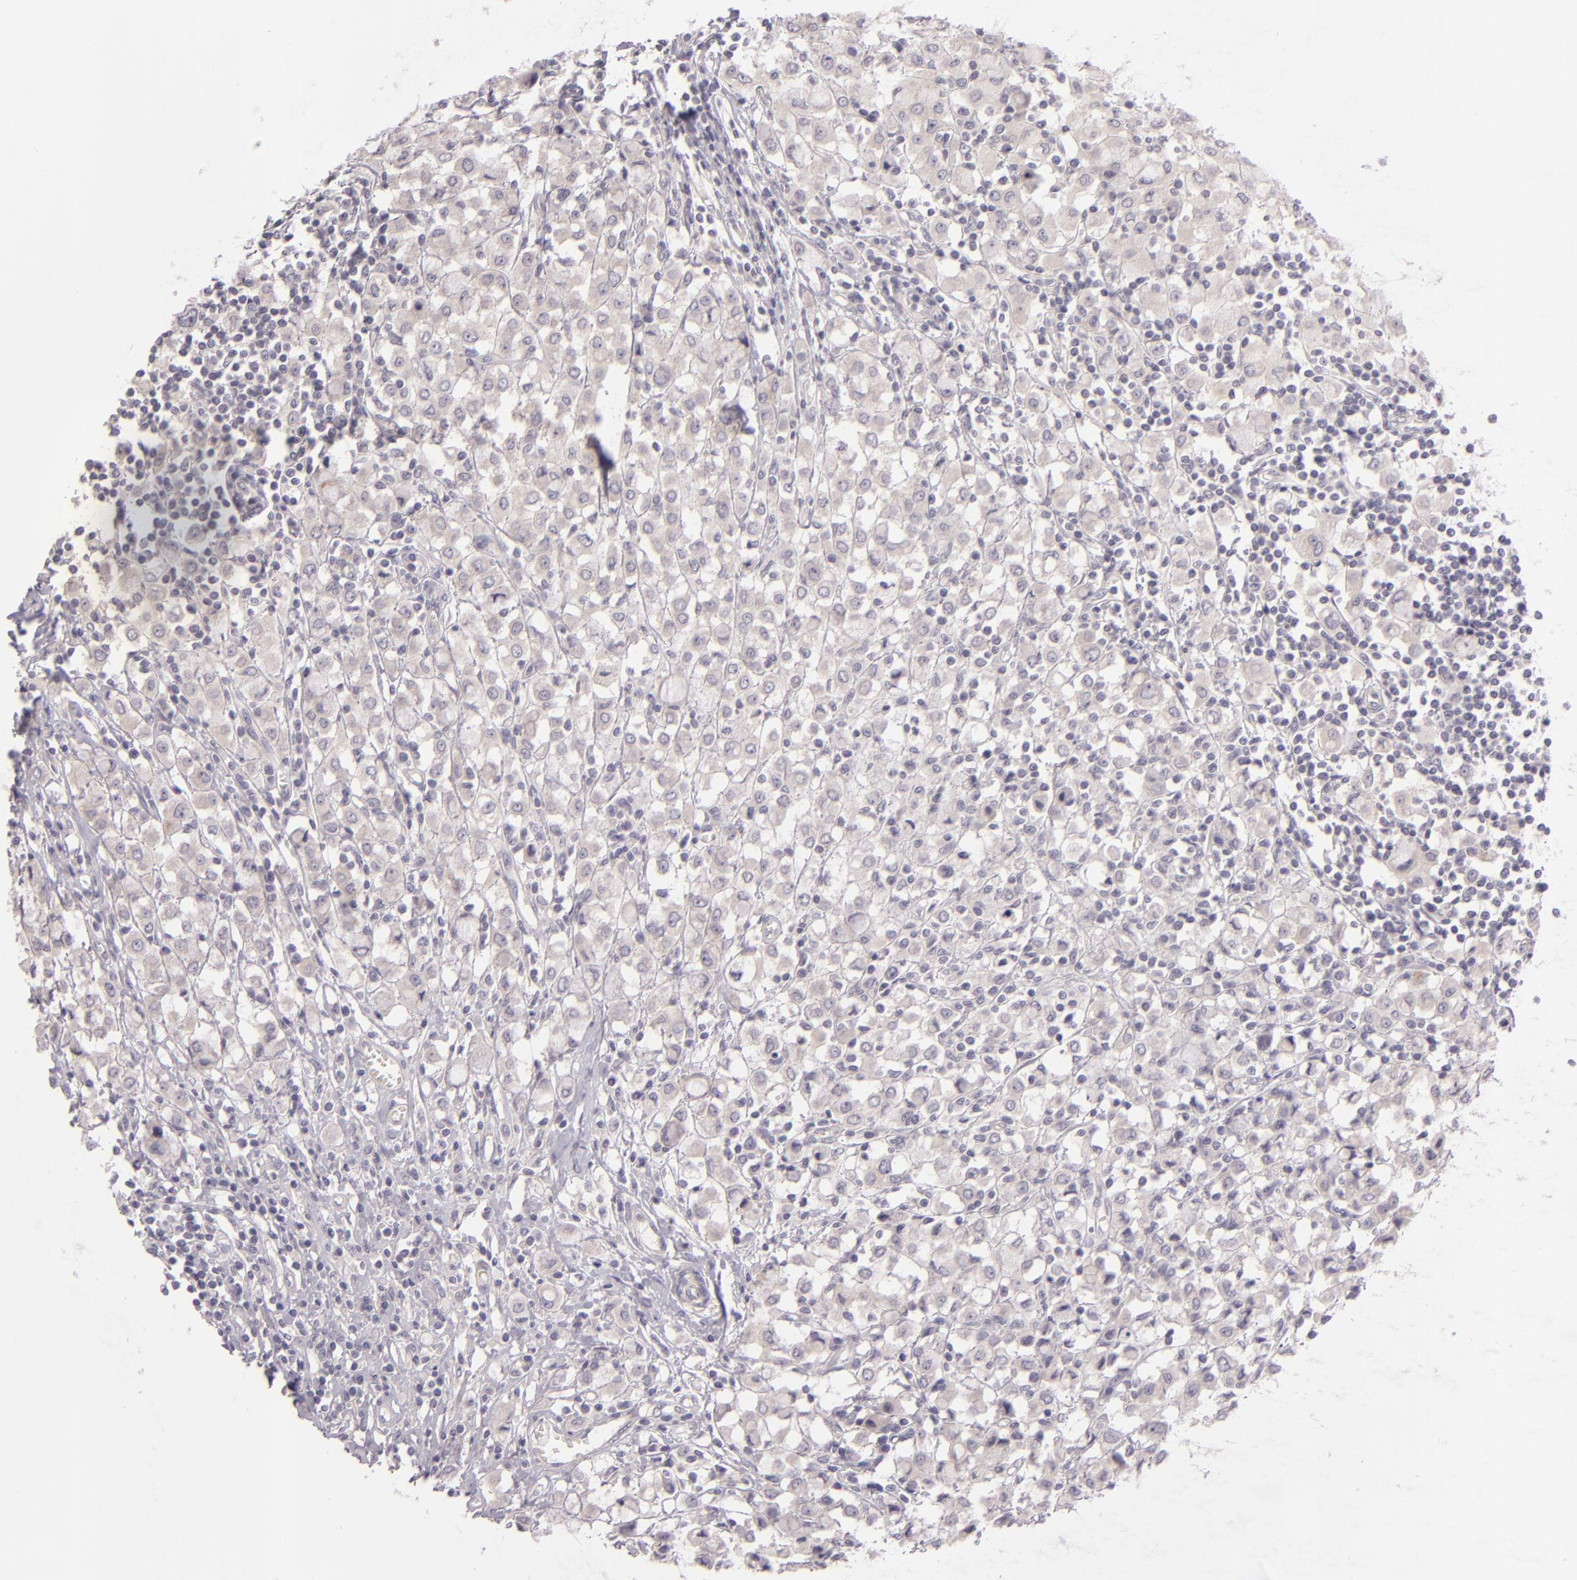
{"staining": {"intensity": "negative", "quantity": "none", "location": "none"}, "tissue": "breast cancer", "cell_type": "Tumor cells", "image_type": "cancer", "snomed": [{"axis": "morphology", "description": "Lobular carcinoma"}, {"axis": "topography", "description": "Breast"}], "caption": "The histopathology image exhibits no staining of tumor cells in breast cancer (lobular carcinoma). The staining was performed using DAB to visualize the protein expression in brown, while the nuclei were stained in blue with hematoxylin (Magnification: 20x).", "gene": "EGFL6", "patient": {"sex": "female", "age": 85}}